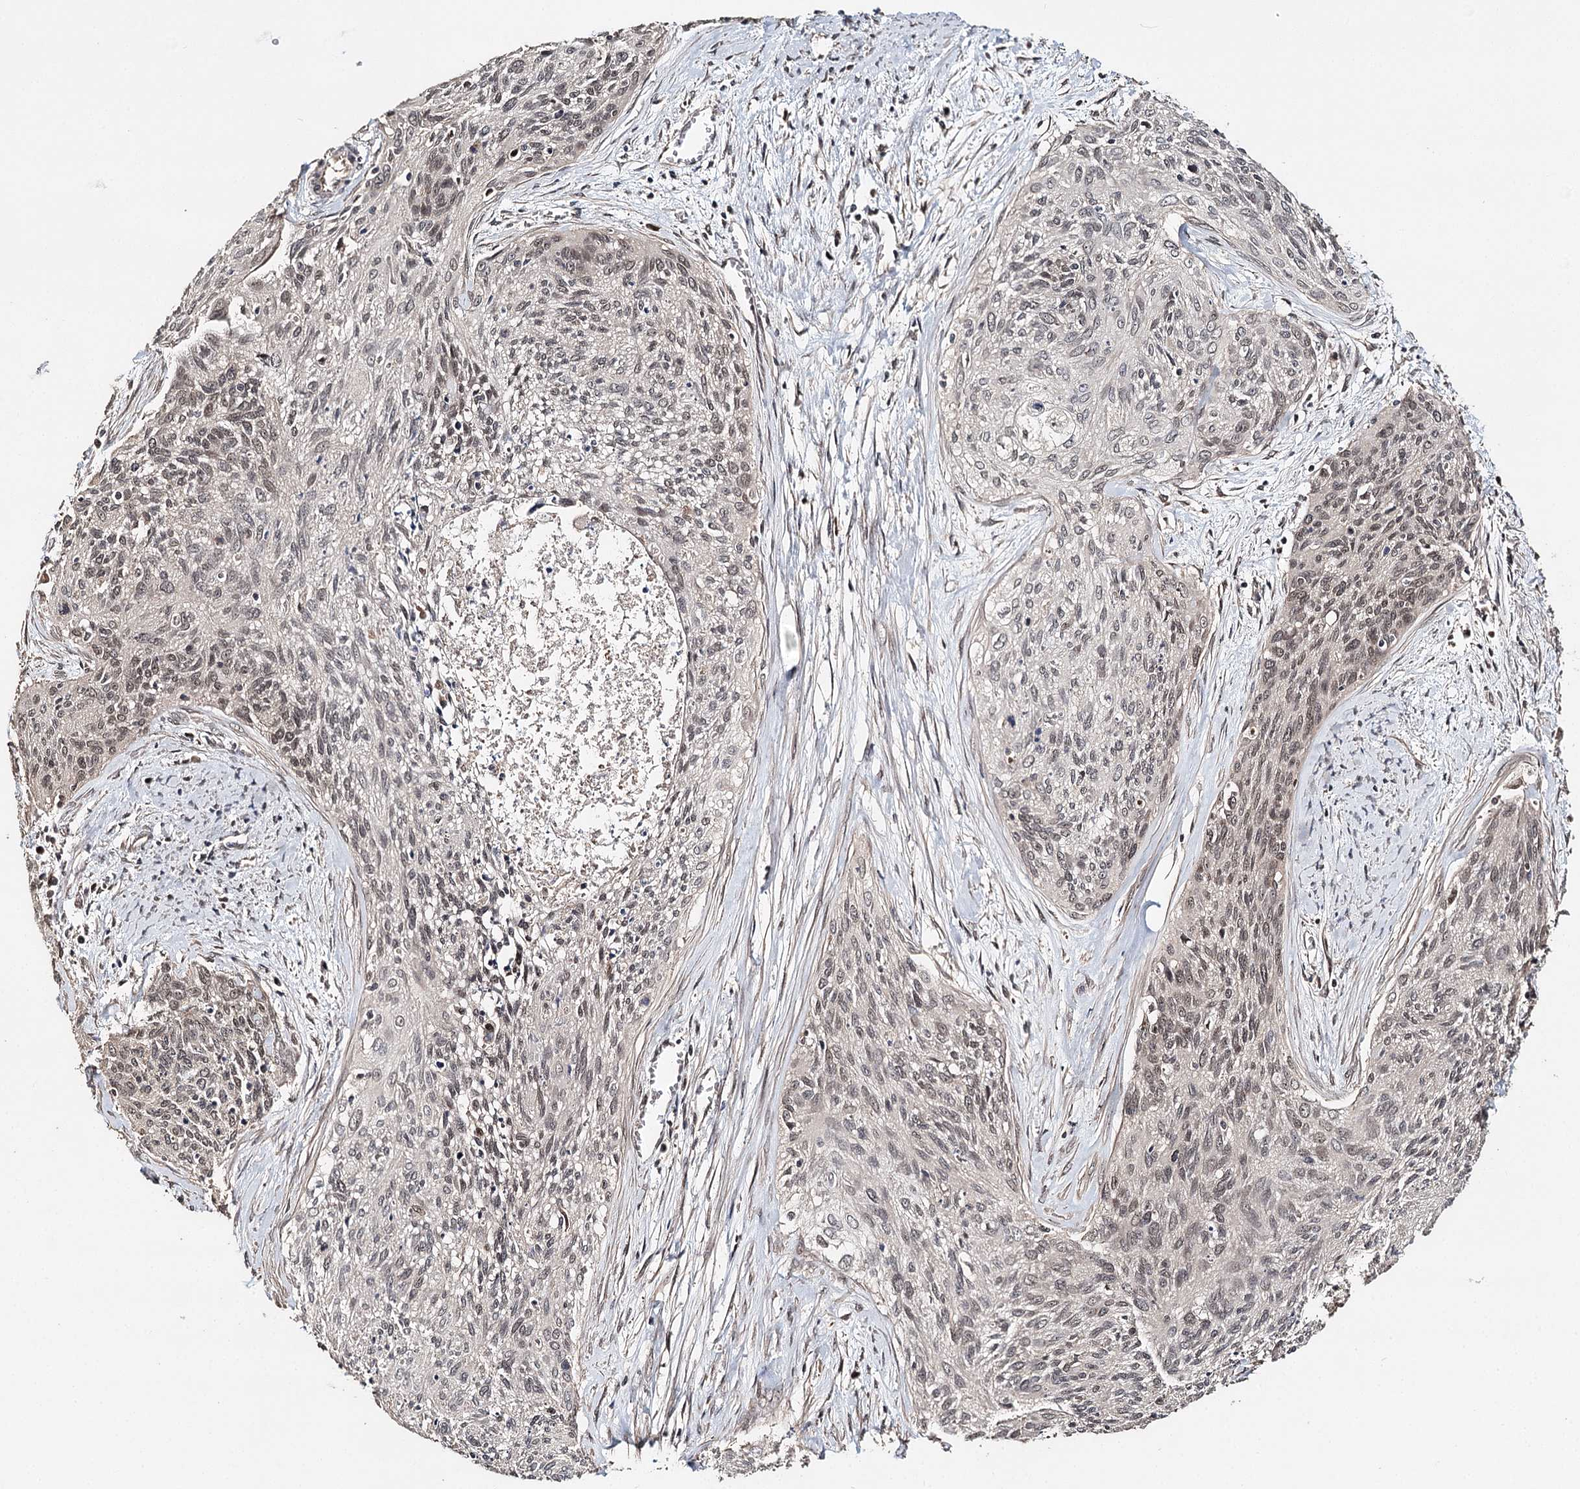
{"staining": {"intensity": "negative", "quantity": "none", "location": "none"}, "tissue": "cervical cancer", "cell_type": "Tumor cells", "image_type": "cancer", "snomed": [{"axis": "morphology", "description": "Squamous cell carcinoma, NOS"}, {"axis": "topography", "description": "Cervix"}], "caption": "DAB (3,3'-diaminobenzidine) immunohistochemical staining of human cervical cancer (squamous cell carcinoma) reveals no significant staining in tumor cells. (DAB immunohistochemistry, high magnification).", "gene": "NOPCHAP1", "patient": {"sex": "female", "age": 55}}